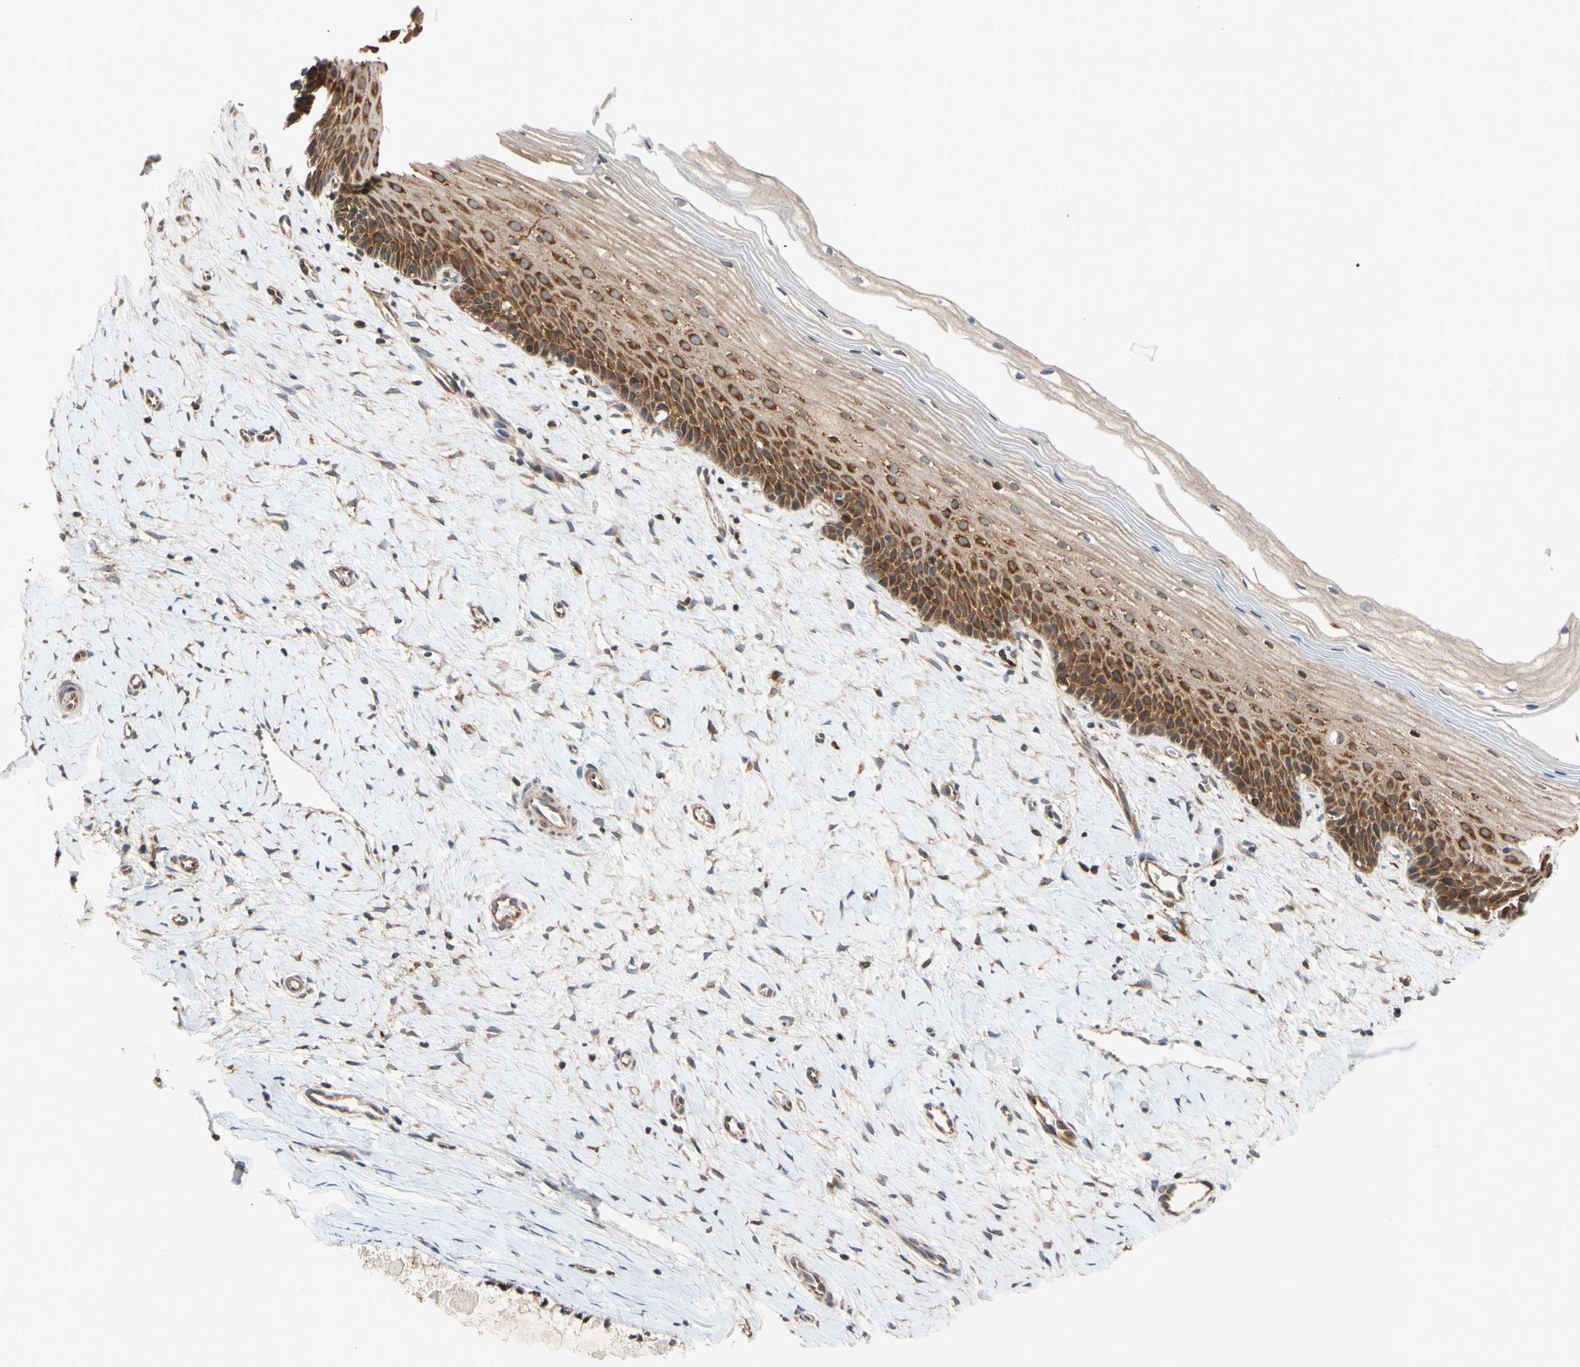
{"staining": {"intensity": "strong", "quantity": ">75%", "location": "cytoplasmic/membranous"}, "tissue": "cervix", "cell_type": "Glandular cells", "image_type": "normal", "snomed": [{"axis": "morphology", "description": "Normal tissue, NOS"}, {"axis": "topography", "description": "Cervix"}], "caption": "This is an image of immunohistochemistry staining of benign cervix, which shows strong staining in the cytoplasmic/membranous of glandular cells.", "gene": "ANKHD1", "patient": {"sex": "female", "age": 39}}